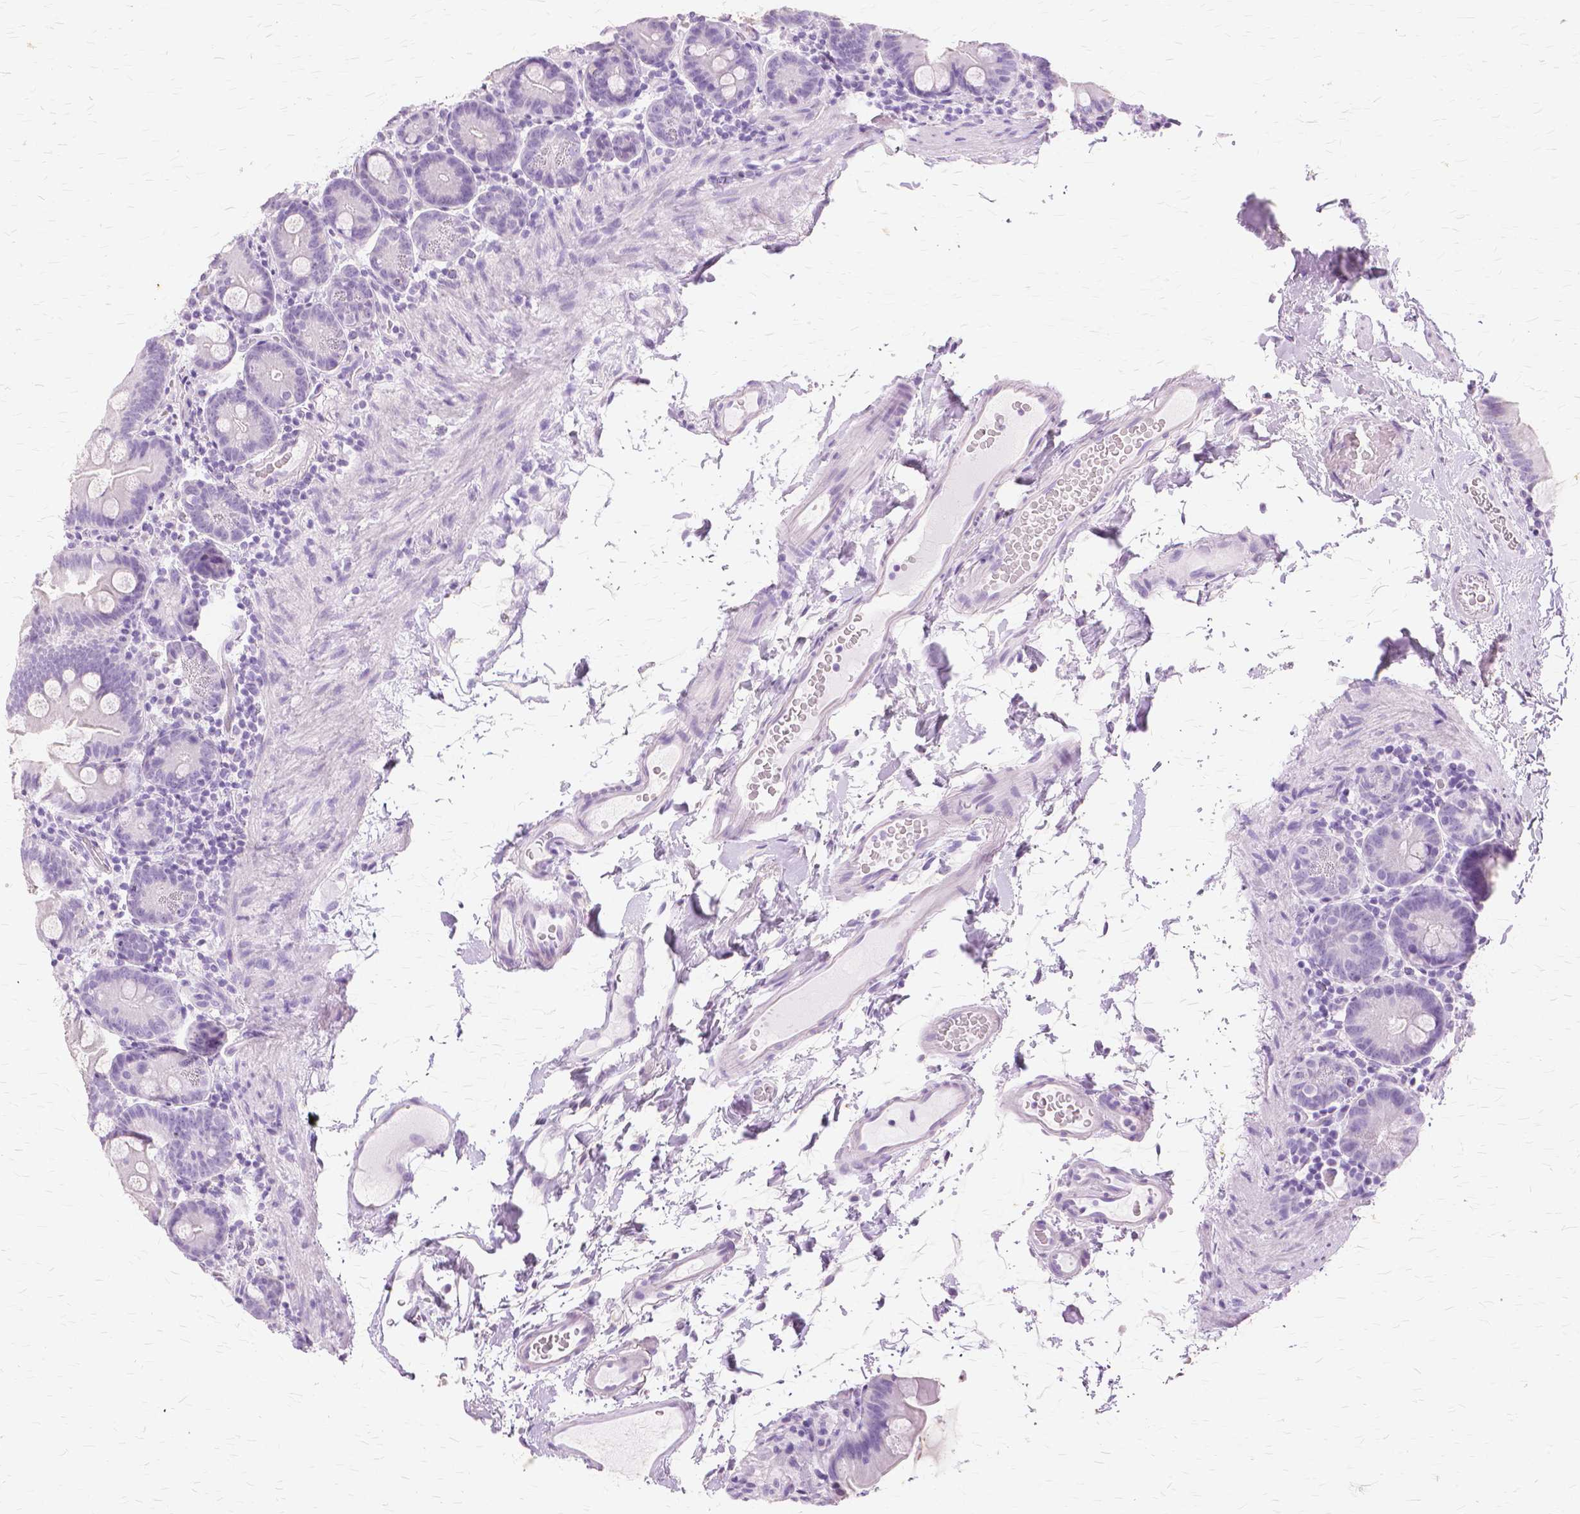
{"staining": {"intensity": "negative", "quantity": "none", "location": "none"}, "tissue": "small intestine", "cell_type": "Glandular cells", "image_type": "normal", "snomed": [{"axis": "morphology", "description": "Normal tissue, NOS"}, {"axis": "topography", "description": "Small intestine"}], "caption": "This is an immunohistochemistry image of unremarkable small intestine. There is no positivity in glandular cells.", "gene": "TGM1", "patient": {"sex": "female", "age": 68}}